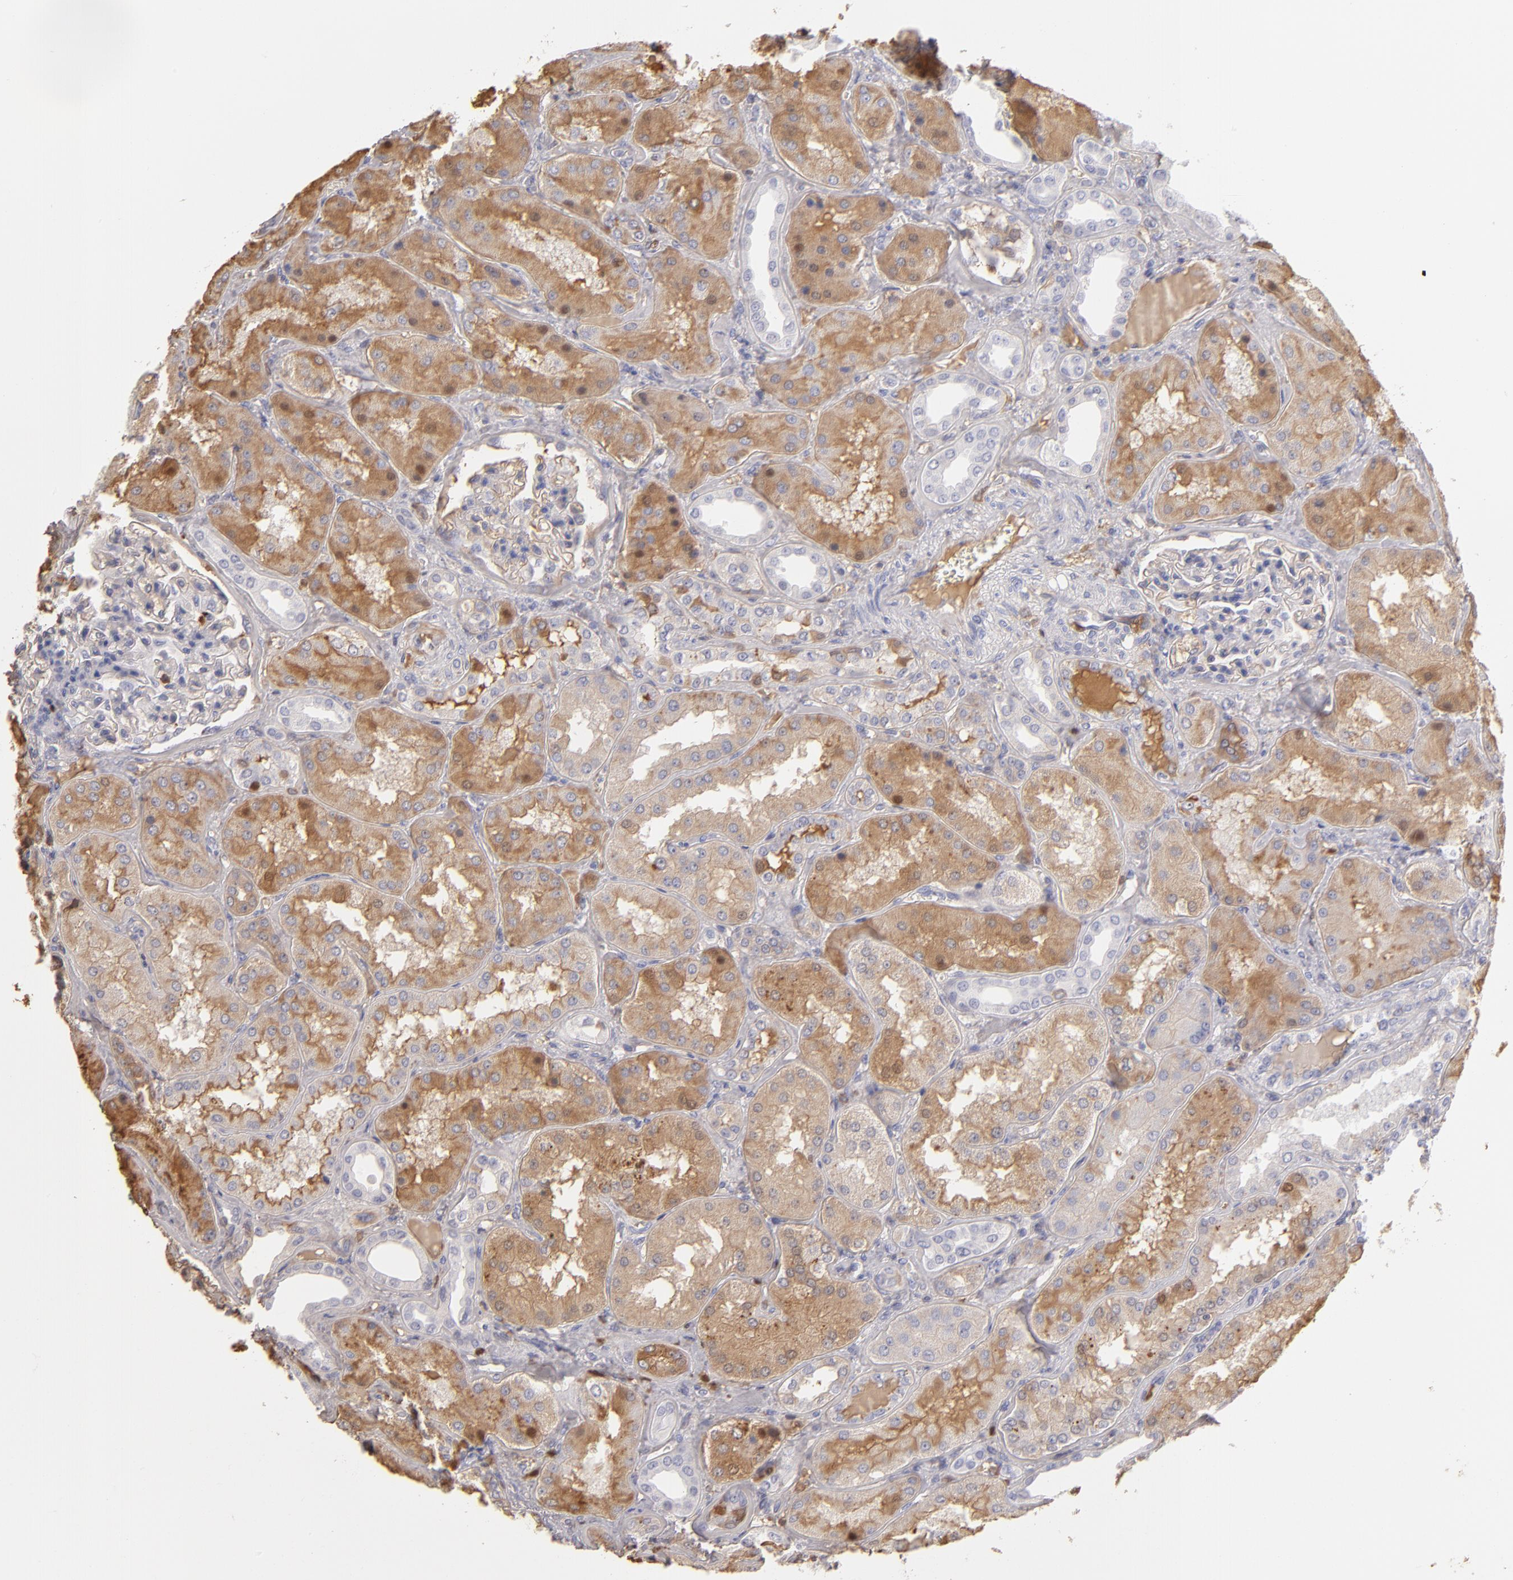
{"staining": {"intensity": "negative", "quantity": "none", "location": "none"}, "tissue": "kidney", "cell_type": "Cells in glomeruli", "image_type": "normal", "snomed": [{"axis": "morphology", "description": "Normal tissue, NOS"}, {"axis": "topography", "description": "Kidney"}], "caption": "Micrograph shows no protein staining in cells in glomeruli of unremarkable kidney.", "gene": "SERPINA1", "patient": {"sex": "female", "age": 56}}